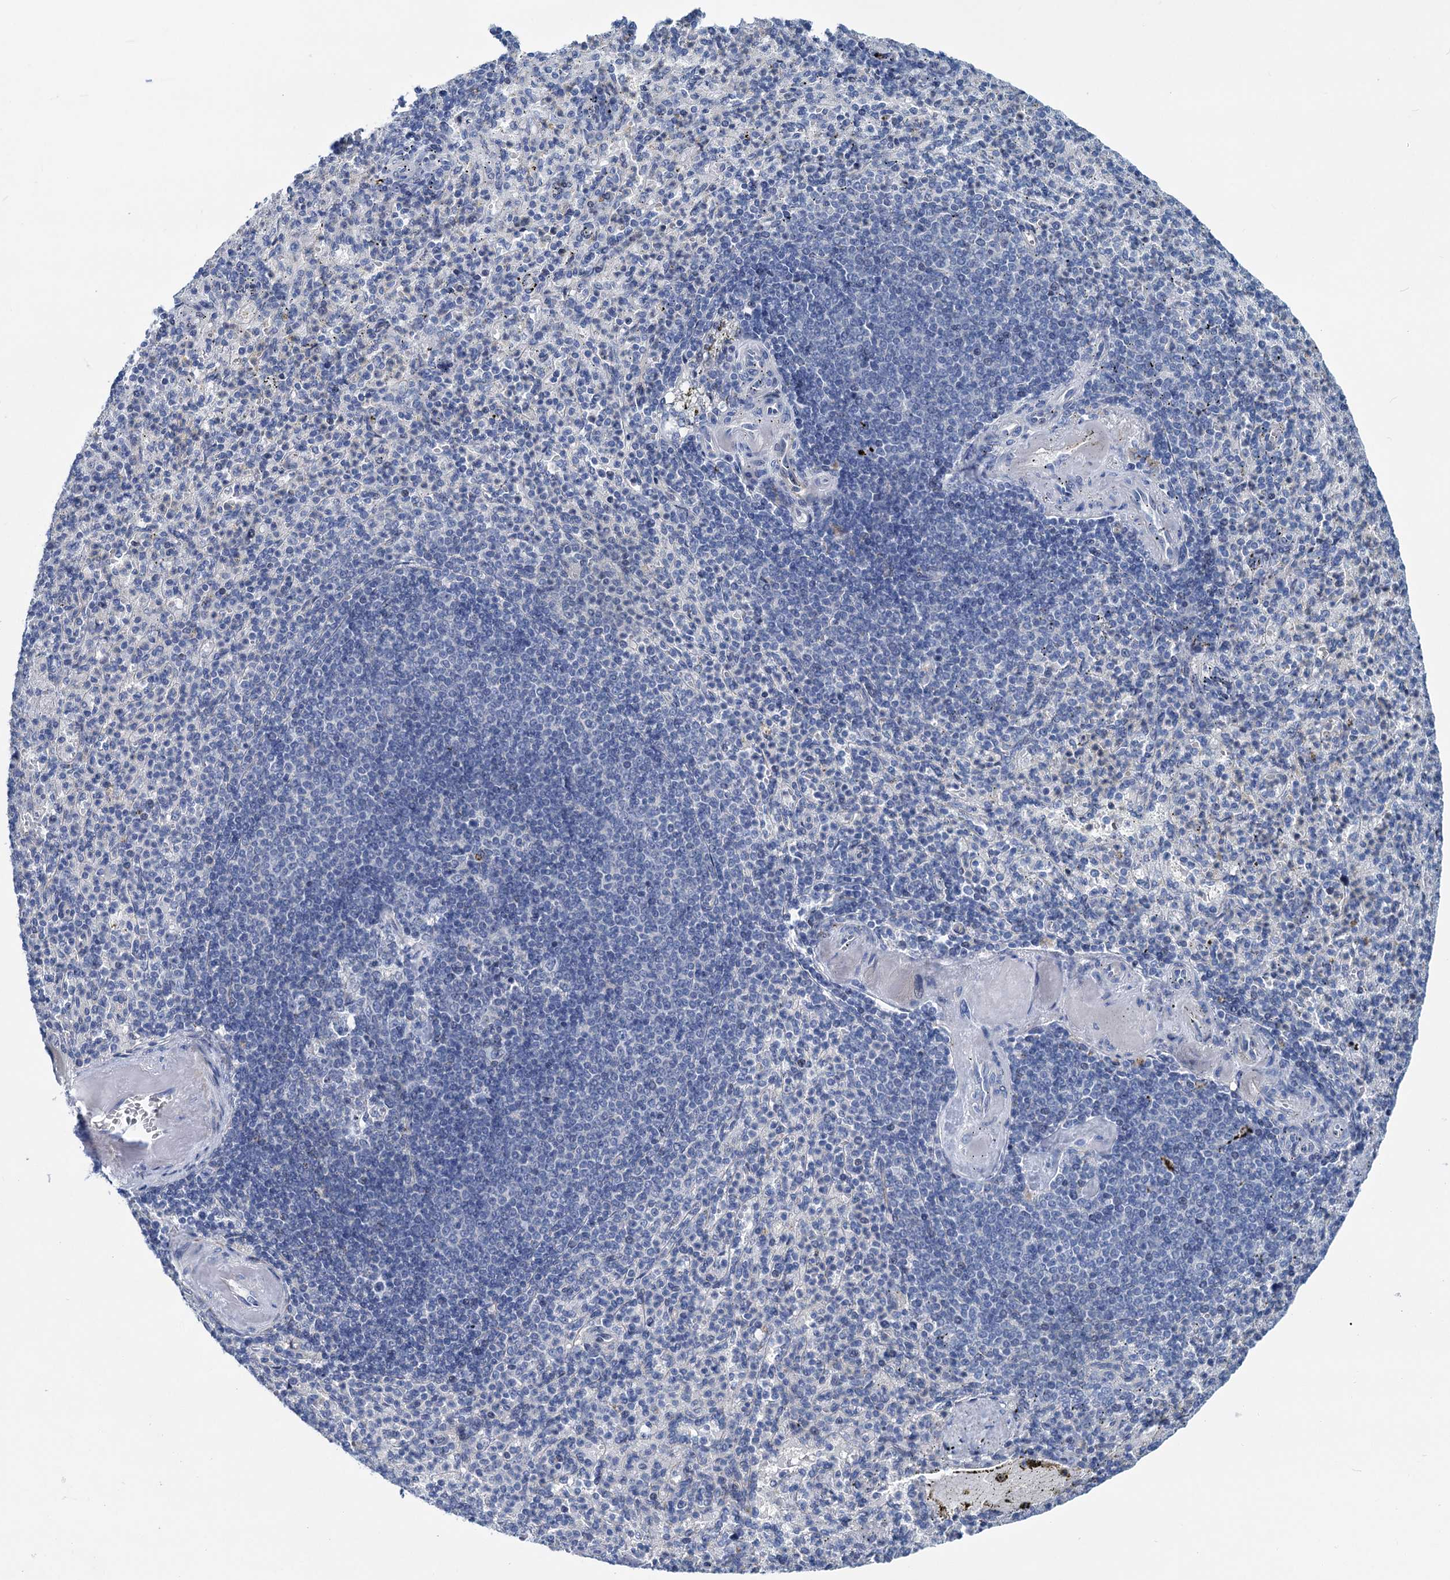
{"staining": {"intensity": "negative", "quantity": "none", "location": "none"}, "tissue": "spleen", "cell_type": "Cells in red pulp", "image_type": "normal", "snomed": [{"axis": "morphology", "description": "Normal tissue, NOS"}, {"axis": "topography", "description": "Spleen"}], "caption": "The micrograph exhibits no significant expression in cells in red pulp of spleen.", "gene": "CHDH", "patient": {"sex": "female", "age": 74}}